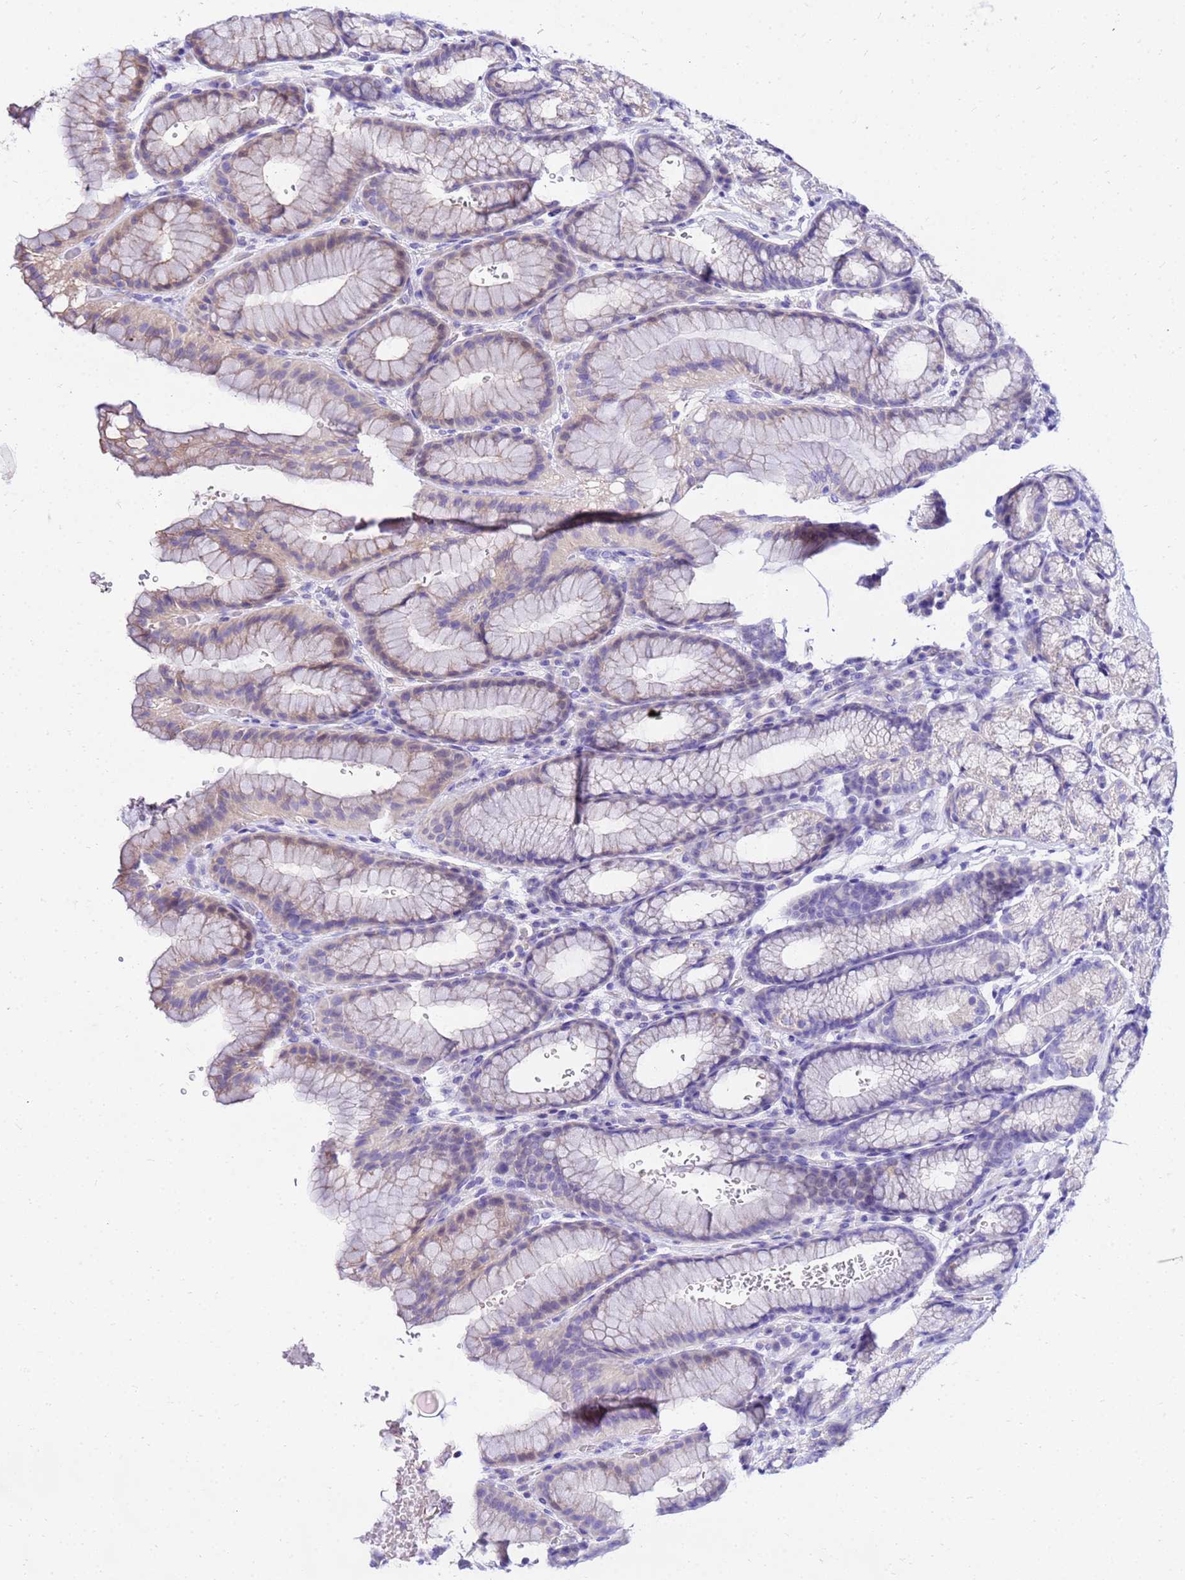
{"staining": {"intensity": "weak", "quantity": "25%-75%", "location": "cytoplasmic/membranous"}, "tissue": "stomach", "cell_type": "Glandular cells", "image_type": "normal", "snomed": [{"axis": "morphology", "description": "Normal tissue, NOS"}, {"axis": "morphology", "description": "Adenocarcinoma, NOS"}, {"axis": "topography", "description": "Stomach"}], "caption": "A high-resolution micrograph shows IHC staining of benign stomach, which reveals weak cytoplasmic/membranous expression in approximately 25%-75% of glandular cells. (DAB IHC with brightfield microscopy, high magnification).", "gene": "HERC5", "patient": {"sex": "male", "age": 57}}